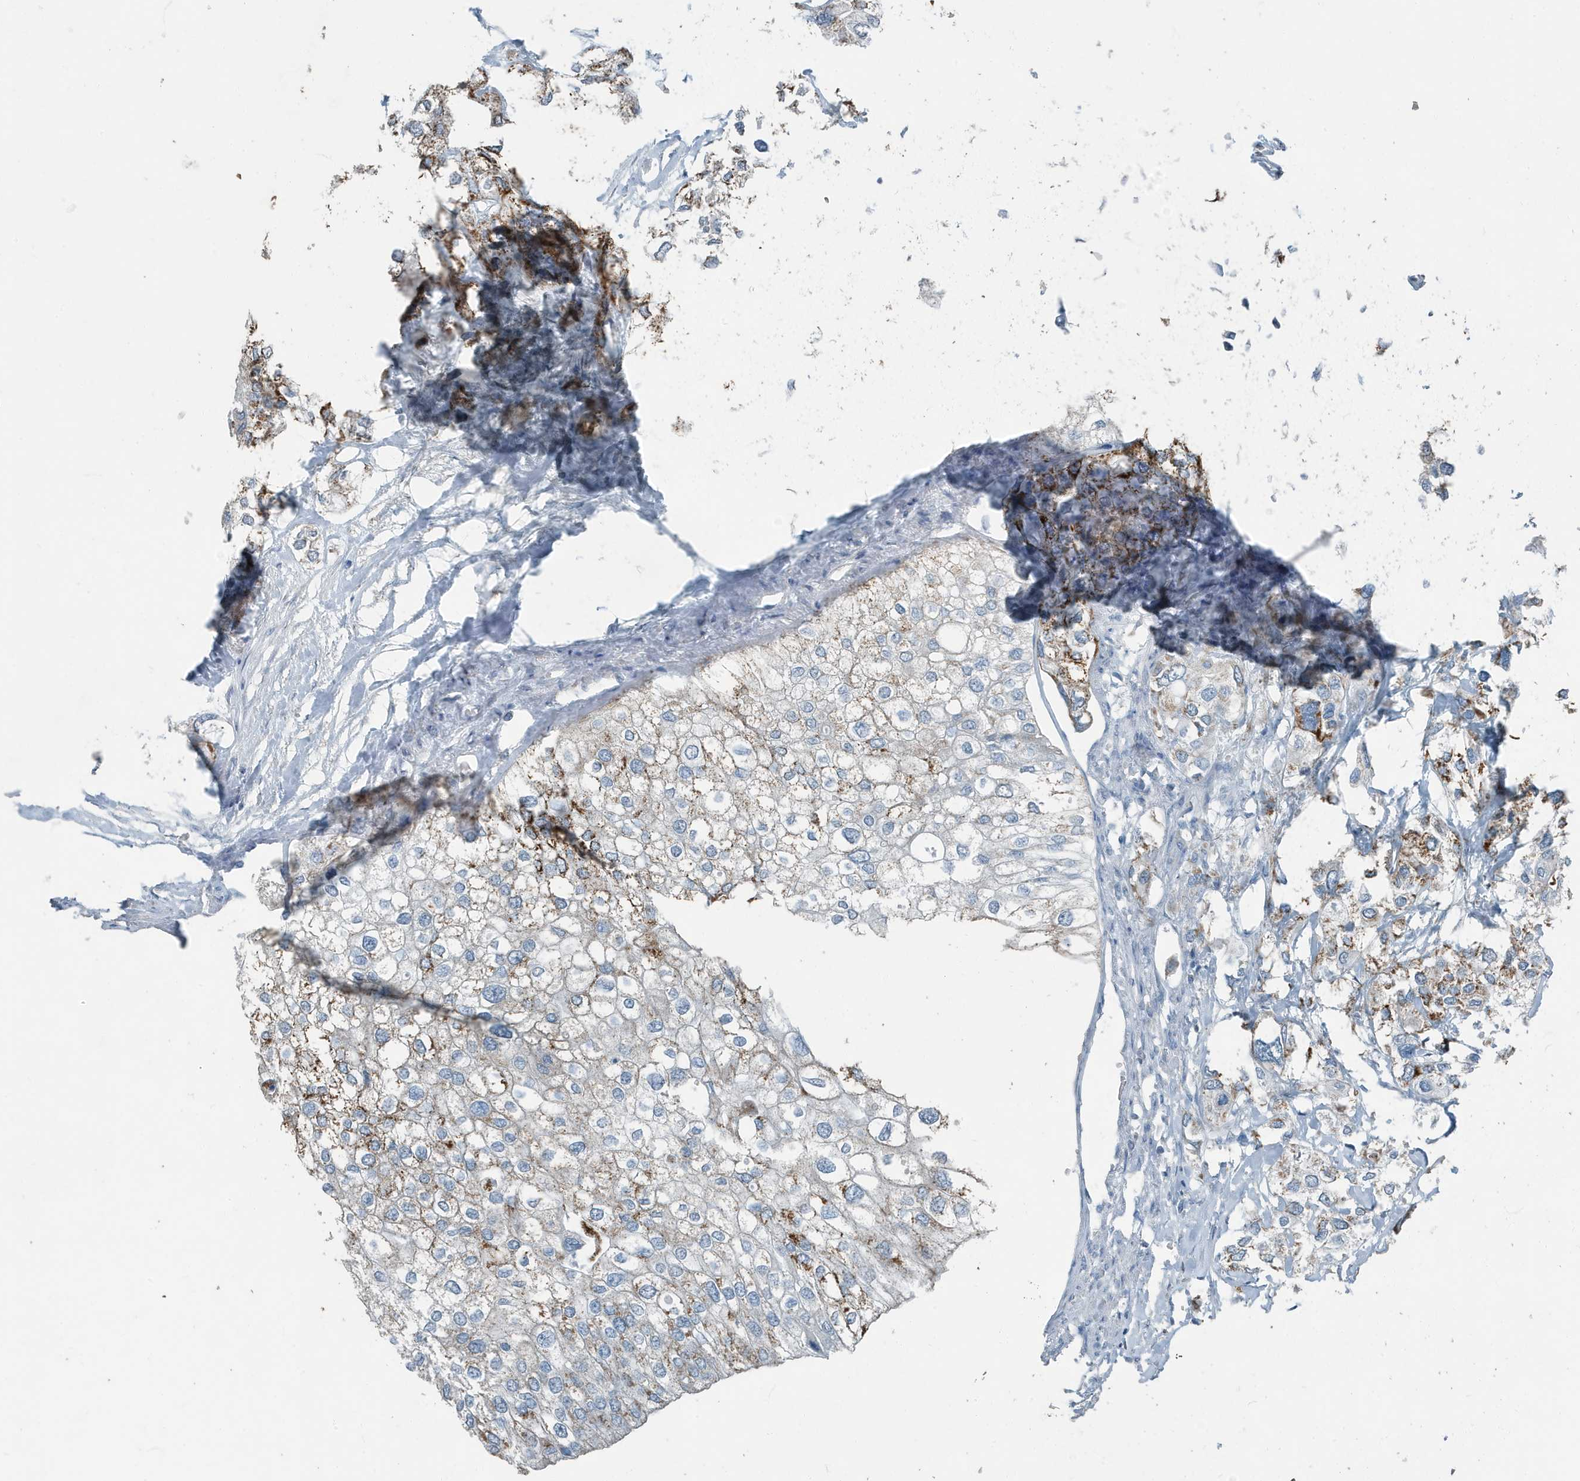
{"staining": {"intensity": "moderate", "quantity": "25%-75%", "location": "cytoplasmic/membranous"}, "tissue": "urothelial cancer", "cell_type": "Tumor cells", "image_type": "cancer", "snomed": [{"axis": "morphology", "description": "Urothelial carcinoma, High grade"}, {"axis": "topography", "description": "Urinary bladder"}], "caption": "A medium amount of moderate cytoplasmic/membranous staining is identified in about 25%-75% of tumor cells in high-grade urothelial carcinoma tissue. The staining is performed using DAB (3,3'-diaminobenzidine) brown chromogen to label protein expression. The nuclei are counter-stained blue using hematoxylin.", "gene": "FAM162A", "patient": {"sex": "male", "age": 64}}